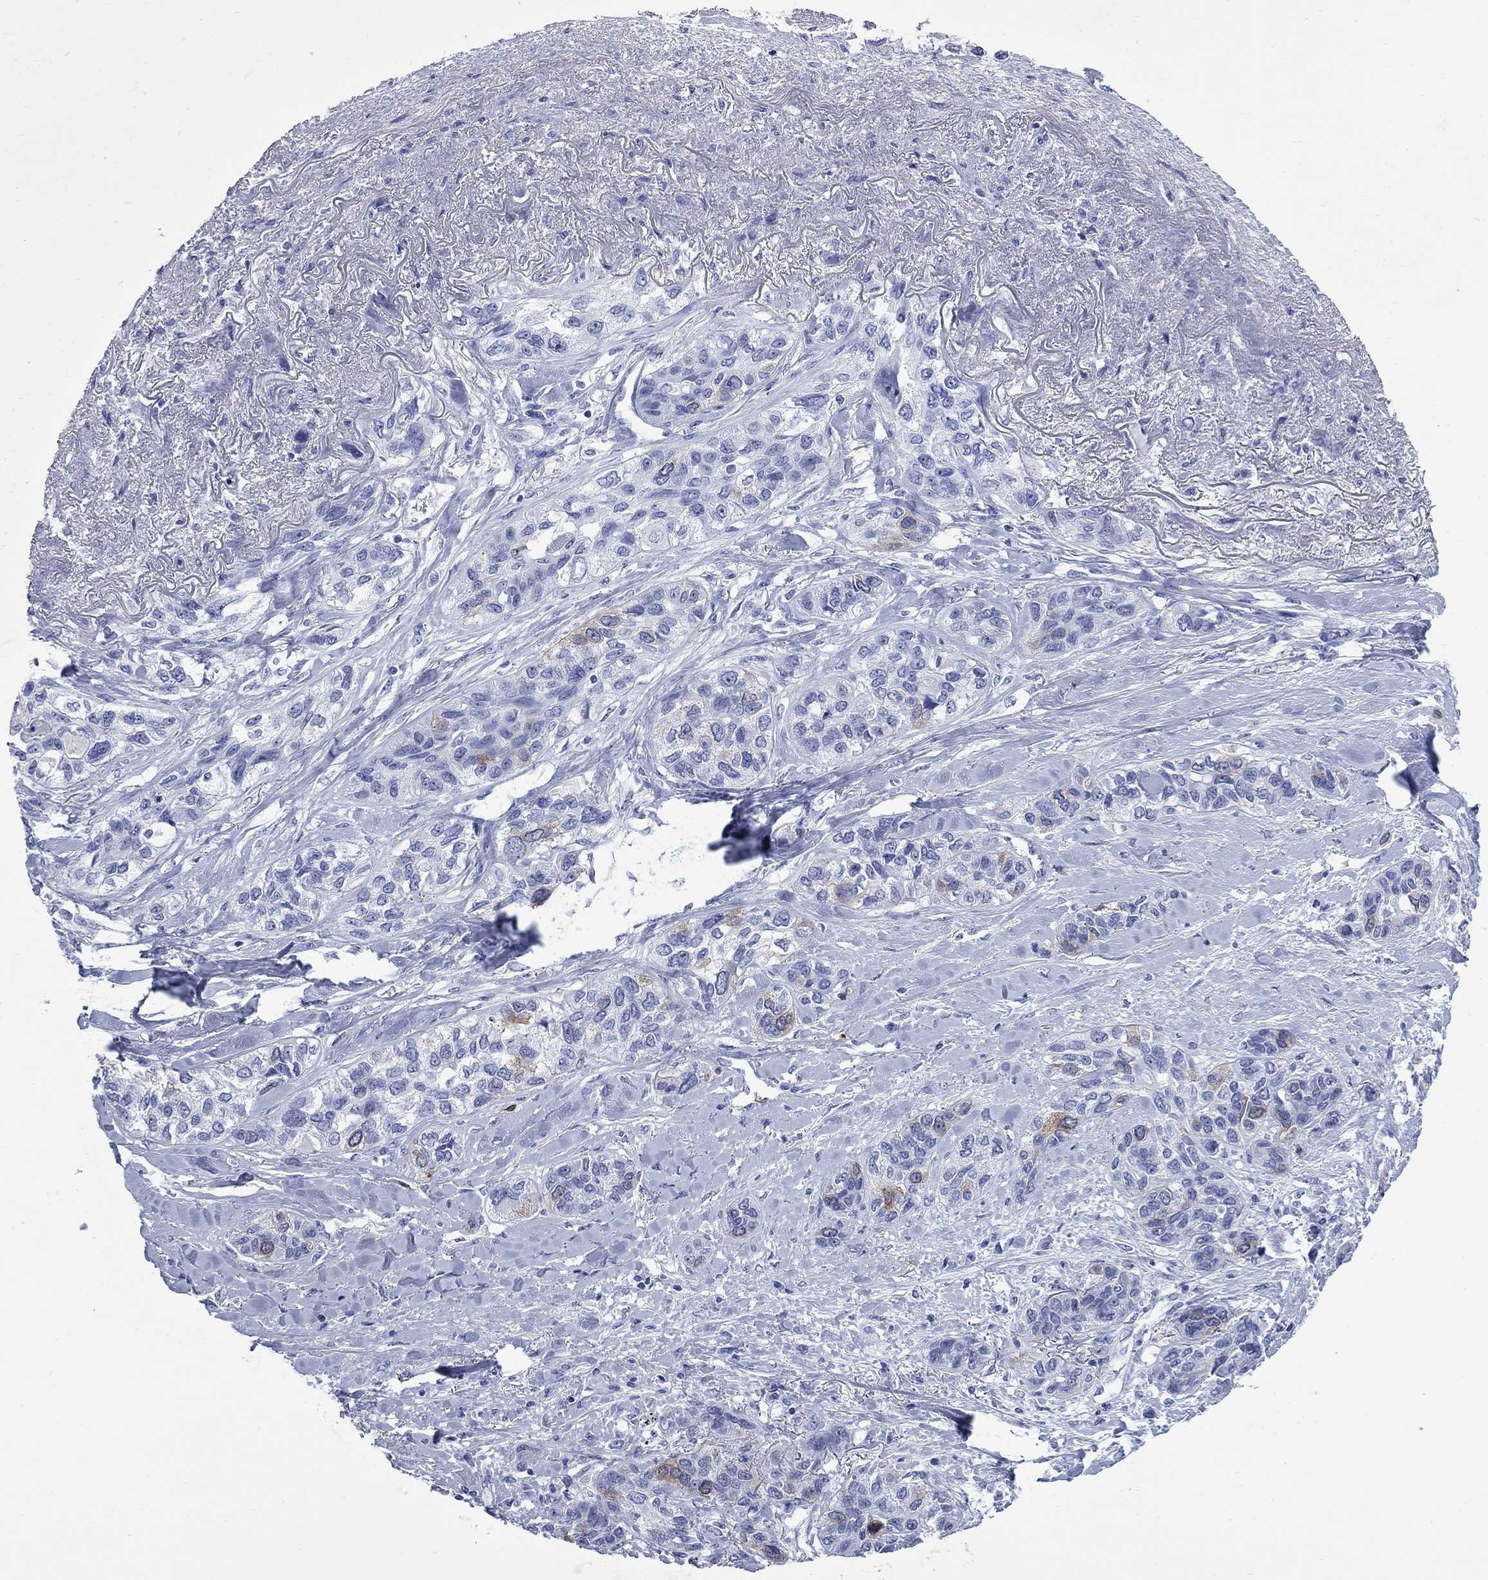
{"staining": {"intensity": "moderate", "quantity": "<25%", "location": "cytoplasmic/membranous"}, "tissue": "lung cancer", "cell_type": "Tumor cells", "image_type": "cancer", "snomed": [{"axis": "morphology", "description": "Squamous cell carcinoma, NOS"}, {"axis": "topography", "description": "Lung"}], "caption": "Tumor cells display low levels of moderate cytoplasmic/membranous positivity in about <25% of cells in lung squamous cell carcinoma.", "gene": "TACC3", "patient": {"sex": "female", "age": 70}}